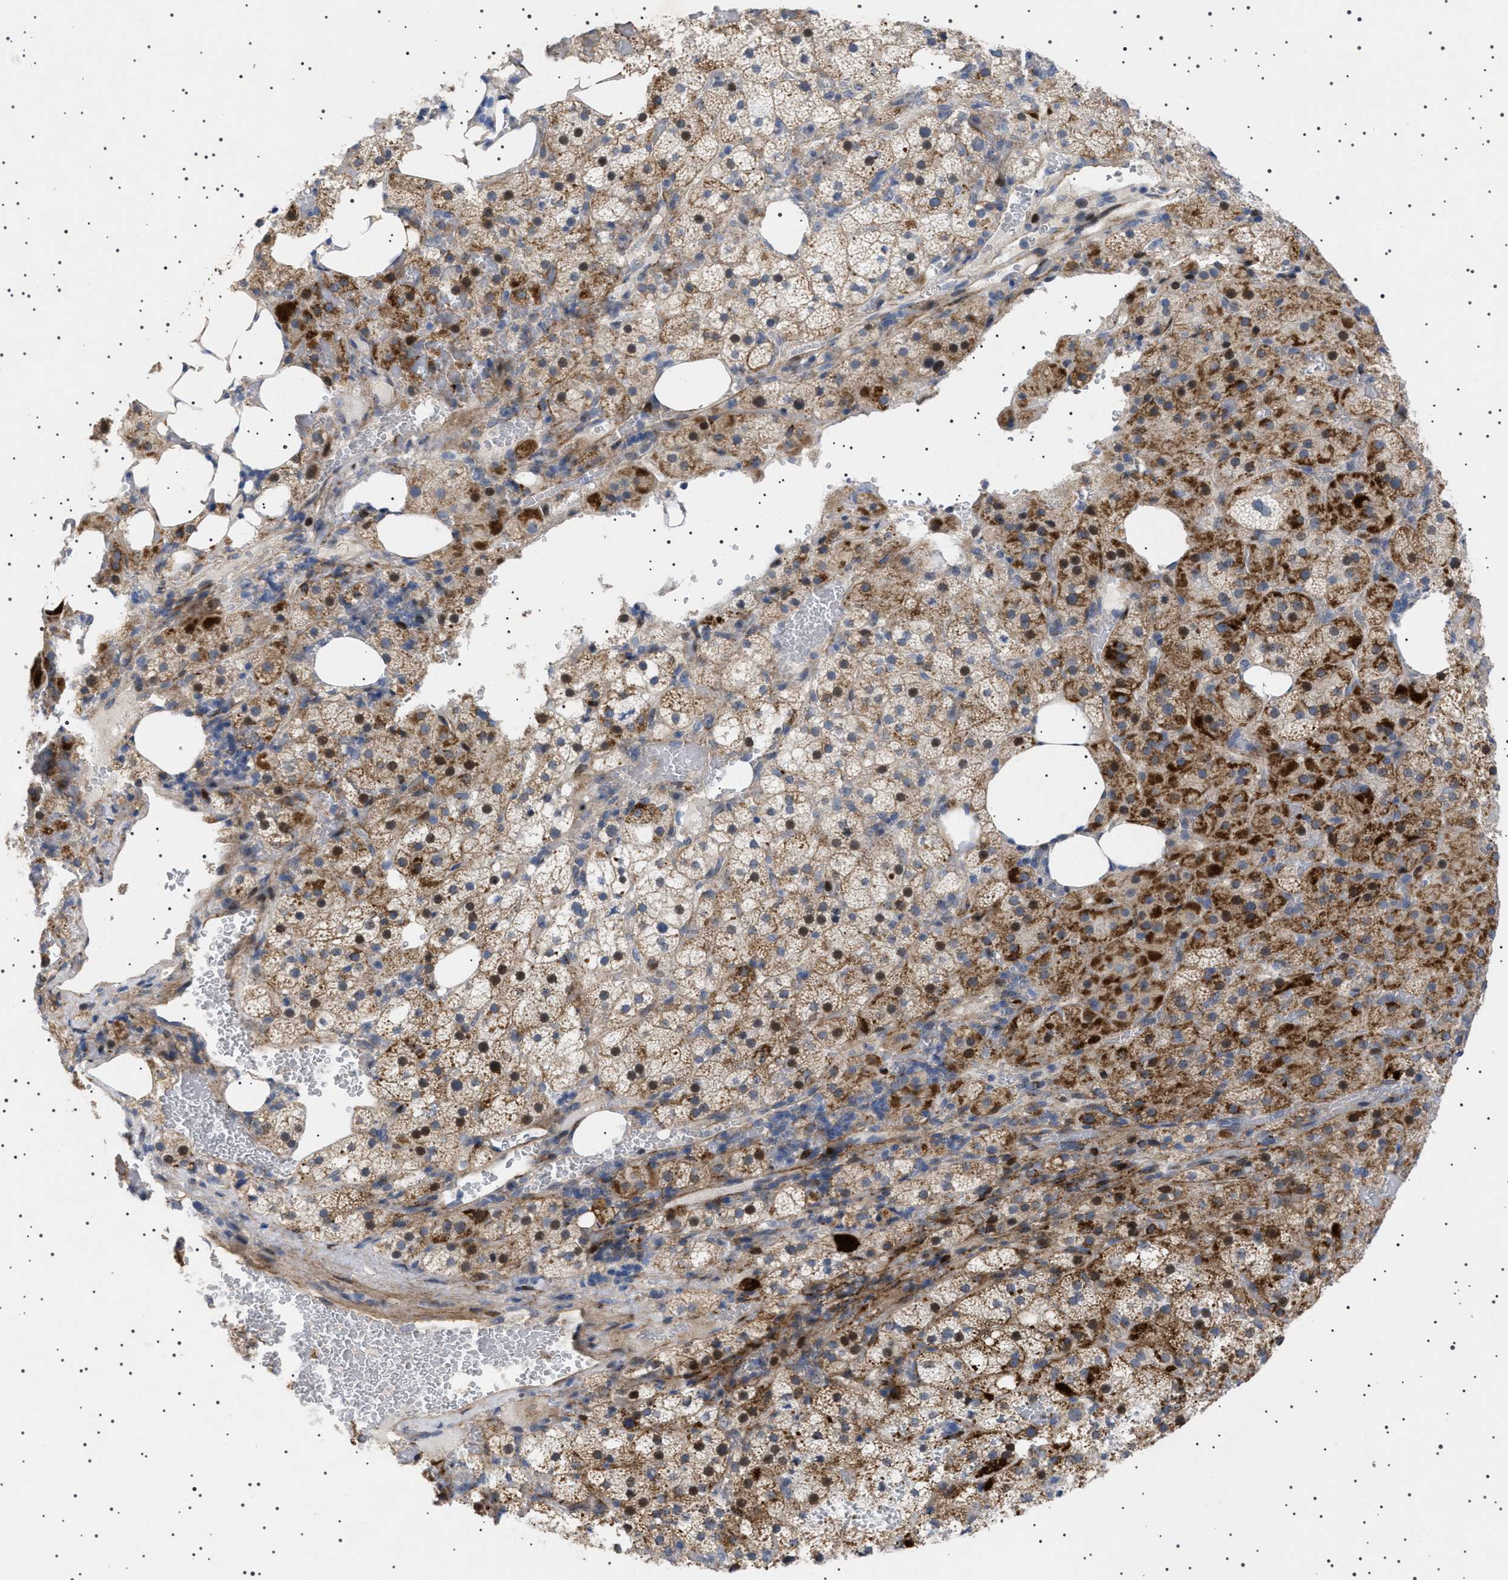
{"staining": {"intensity": "moderate", "quantity": ">75%", "location": "cytoplasmic/membranous"}, "tissue": "adrenal gland", "cell_type": "Glandular cells", "image_type": "normal", "snomed": [{"axis": "morphology", "description": "Normal tissue, NOS"}, {"axis": "topography", "description": "Adrenal gland"}], "caption": "Immunohistochemical staining of normal adrenal gland displays medium levels of moderate cytoplasmic/membranous positivity in approximately >75% of glandular cells.", "gene": "HTR1A", "patient": {"sex": "female", "age": 59}}